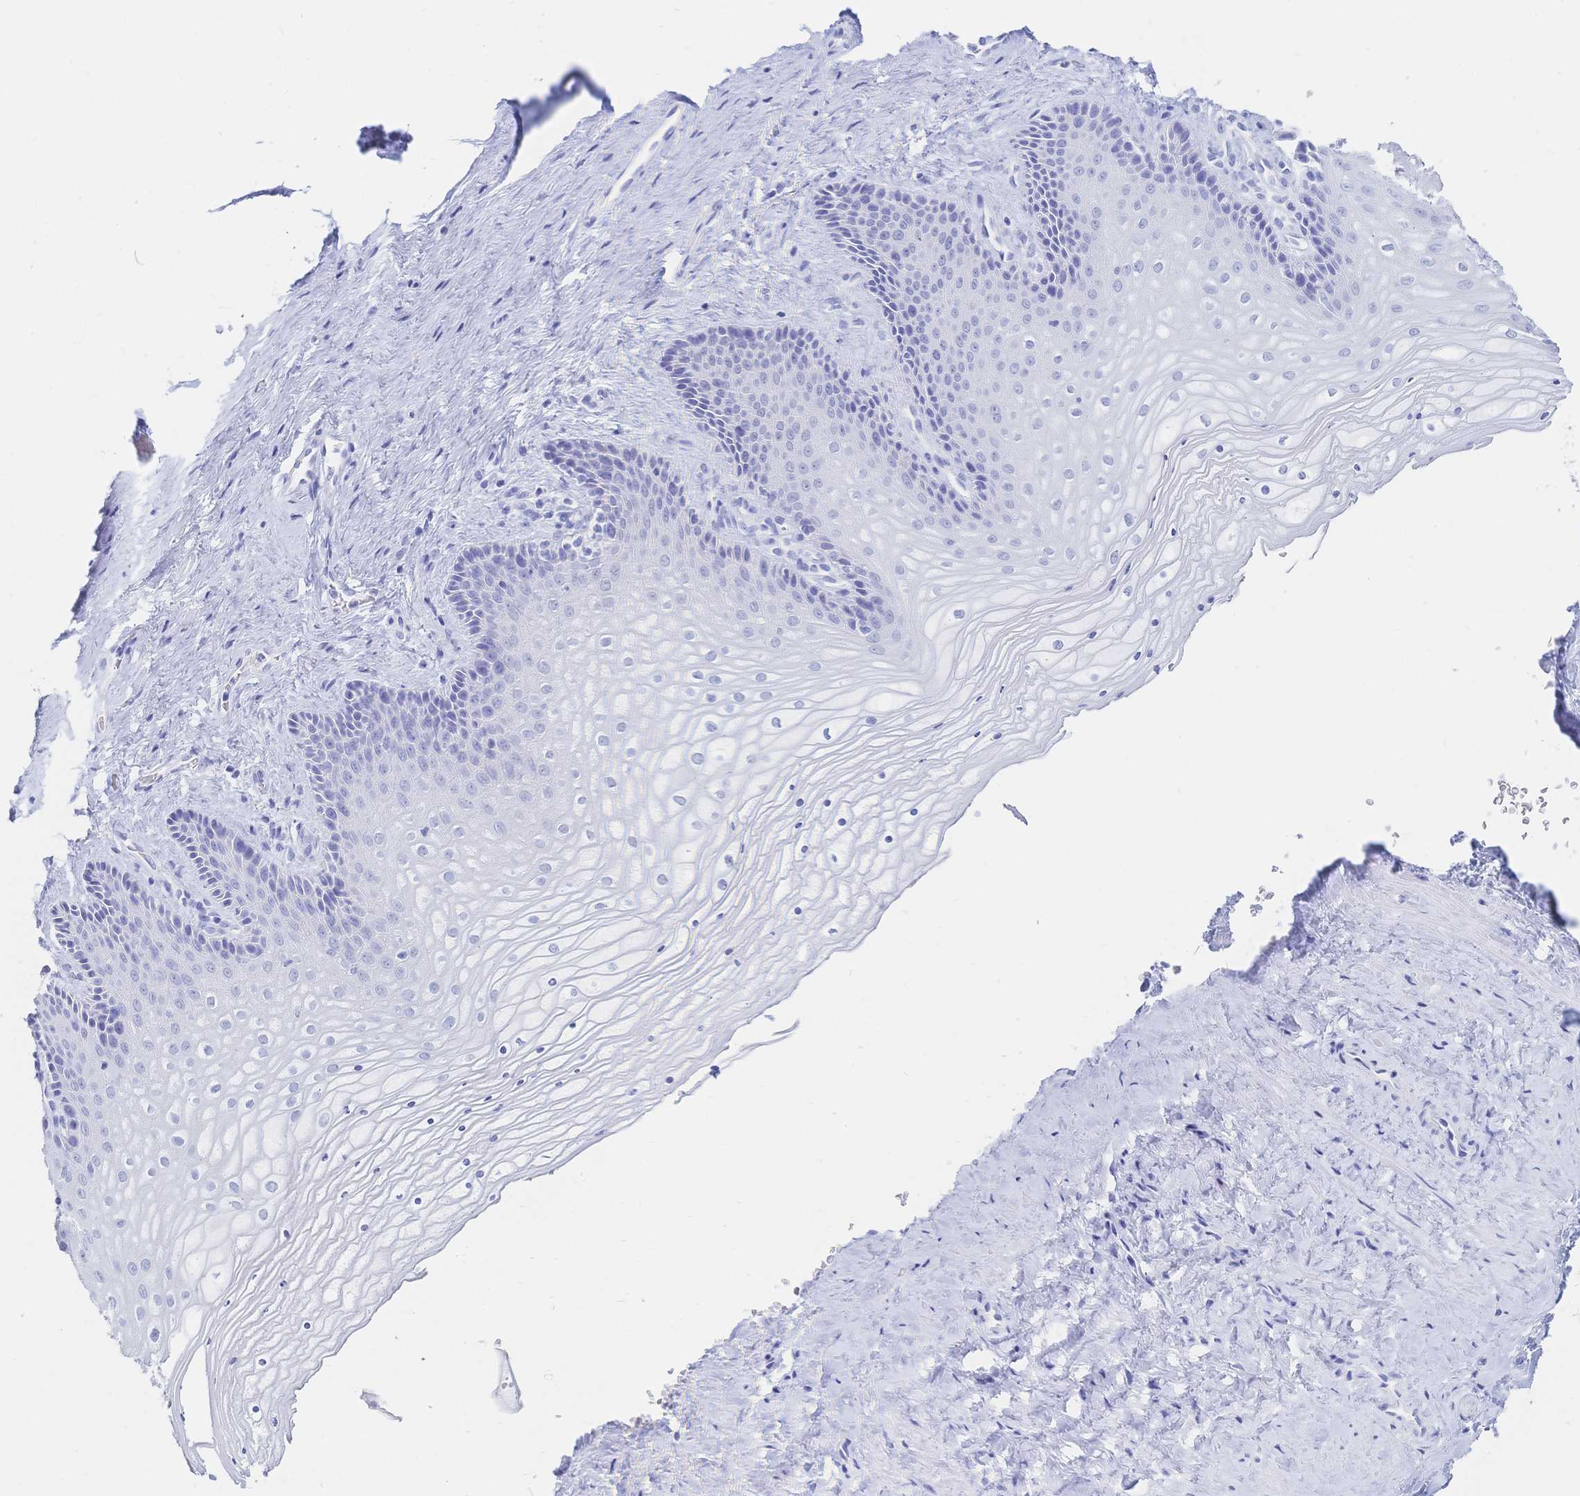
{"staining": {"intensity": "negative", "quantity": "none", "location": "none"}, "tissue": "vagina", "cell_type": "Squamous epithelial cells", "image_type": "normal", "snomed": [{"axis": "morphology", "description": "Normal tissue, NOS"}, {"axis": "topography", "description": "Vagina"}], "caption": "Photomicrograph shows no significant protein positivity in squamous epithelial cells of unremarkable vagina.", "gene": "MEP1B", "patient": {"sex": "female", "age": 45}}